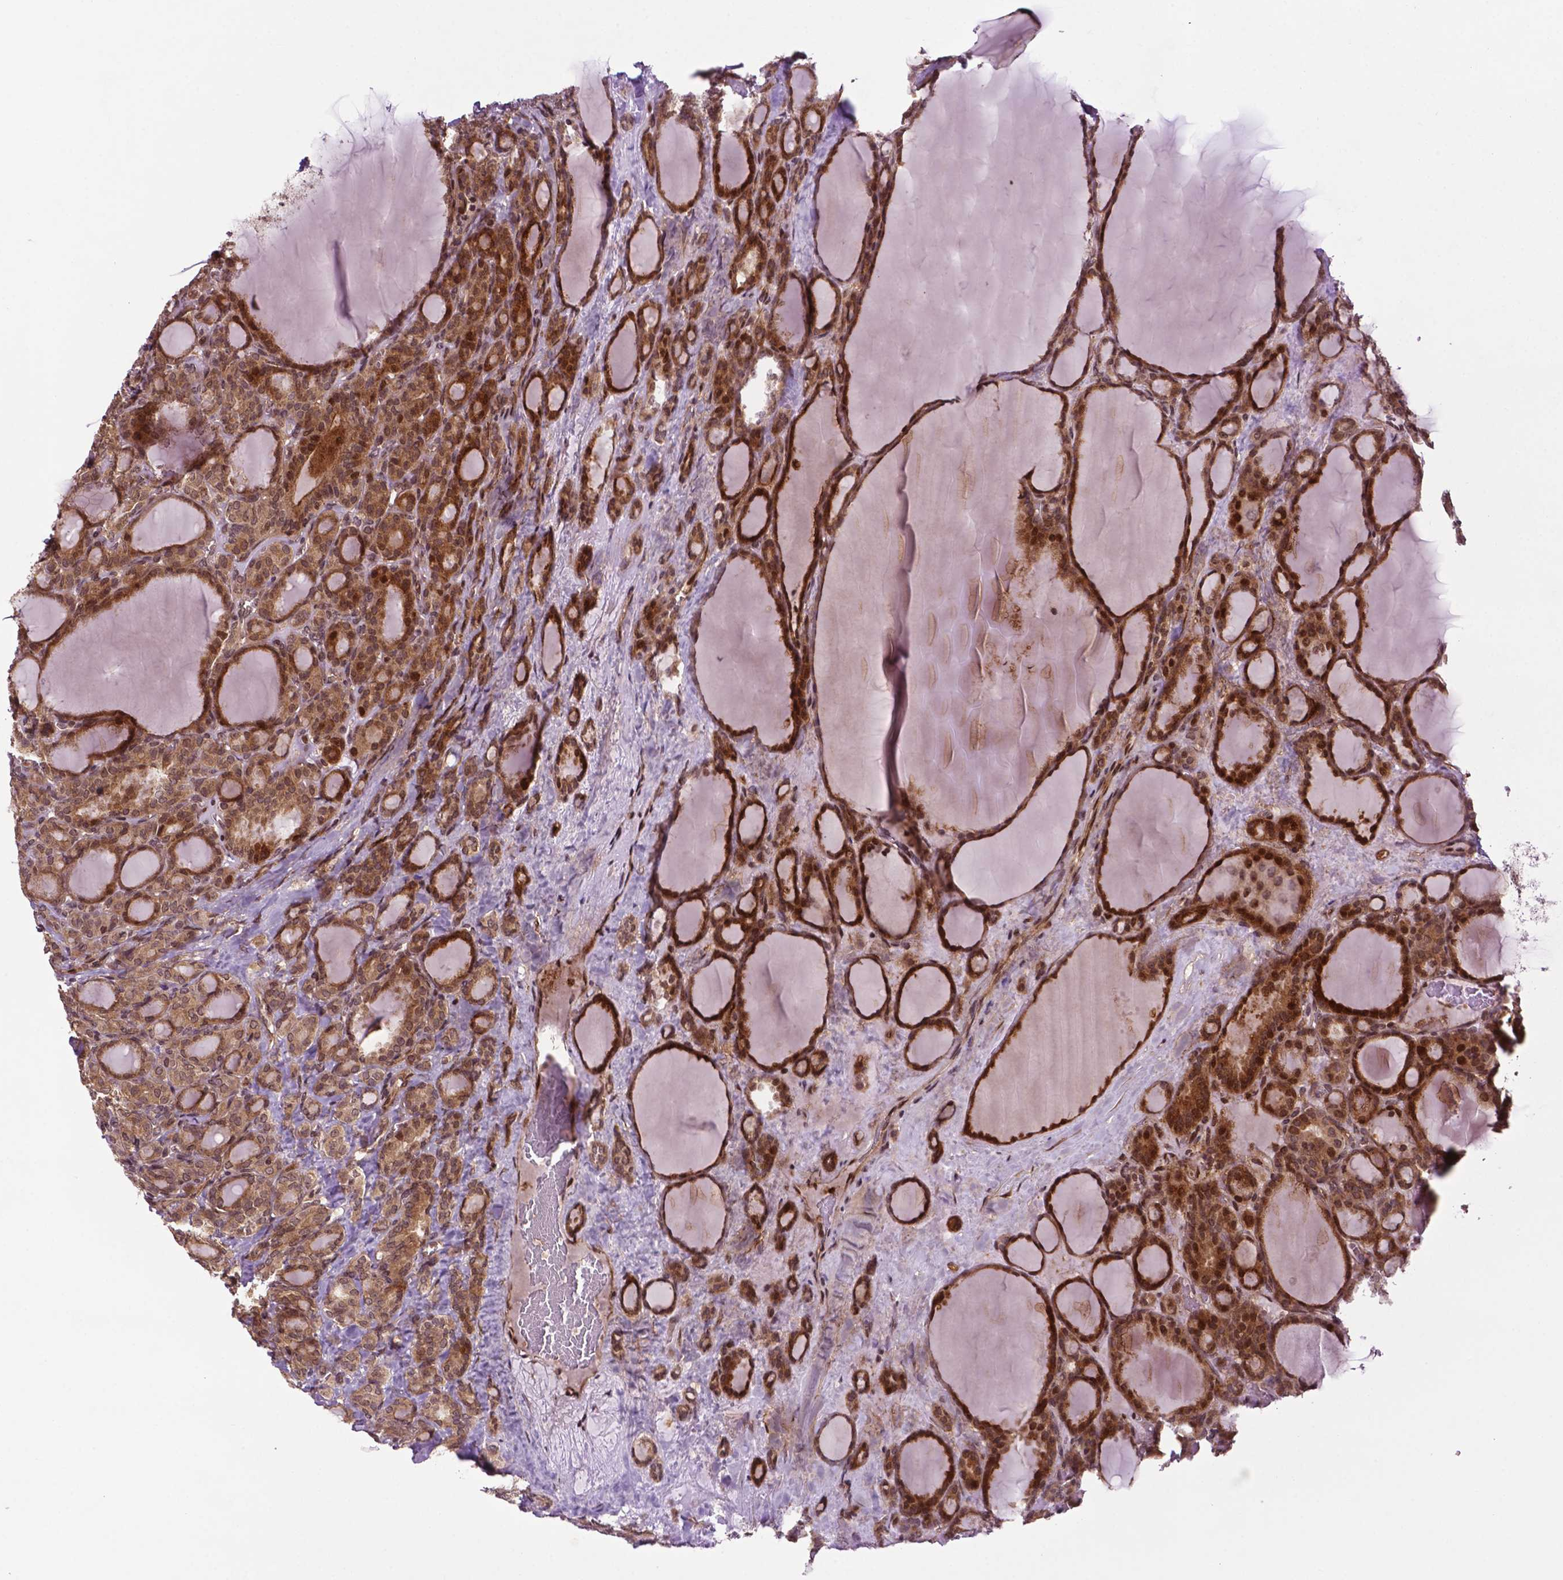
{"staining": {"intensity": "moderate", "quantity": ">75%", "location": "cytoplasmic/membranous,nuclear"}, "tissue": "thyroid cancer", "cell_type": "Tumor cells", "image_type": "cancer", "snomed": [{"axis": "morphology", "description": "Normal tissue, NOS"}, {"axis": "morphology", "description": "Follicular adenoma carcinoma, NOS"}, {"axis": "topography", "description": "Thyroid gland"}], "caption": "This is a photomicrograph of immunohistochemistry (IHC) staining of thyroid cancer, which shows moderate expression in the cytoplasmic/membranous and nuclear of tumor cells.", "gene": "TMX2", "patient": {"sex": "female", "age": 31}}